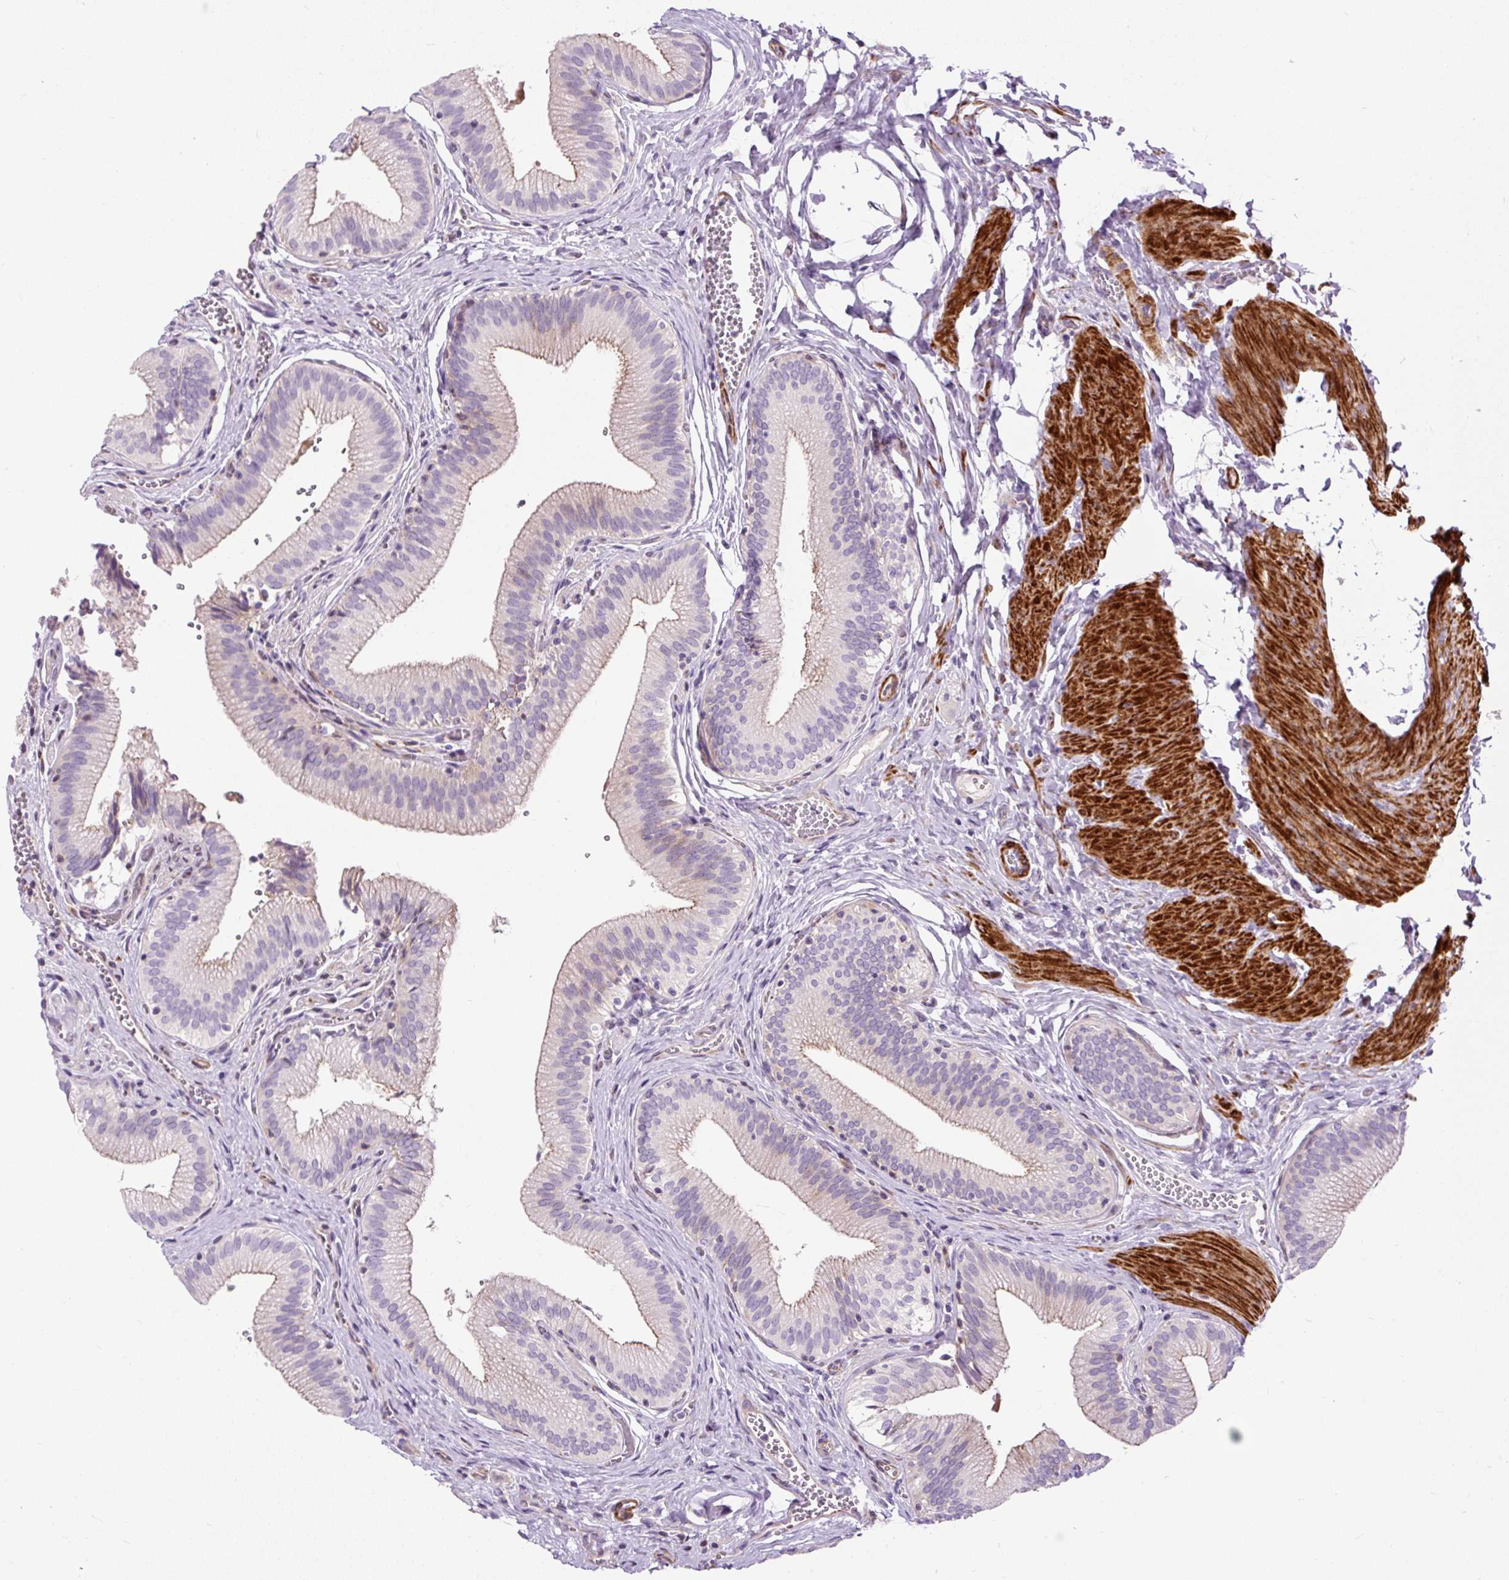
{"staining": {"intensity": "moderate", "quantity": "<25%", "location": "cytoplasmic/membranous"}, "tissue": "gallbladder", "cell_type": "Glandular cells", "image_type": "normal", "snomed": [{"axis": "morphology", "description": "Normal tissue, NOS"}, {"axis": "topography", "description": "Gallbladder"}, {"axis": "topography", "description": "Peripheral nerve tissue"}], "caption": "Human gallbladder stained with a protein marker reveals moderate staining in glandular cells.", "gene": "ZNF197", "patient": {"sex": "male", "age": 17}}